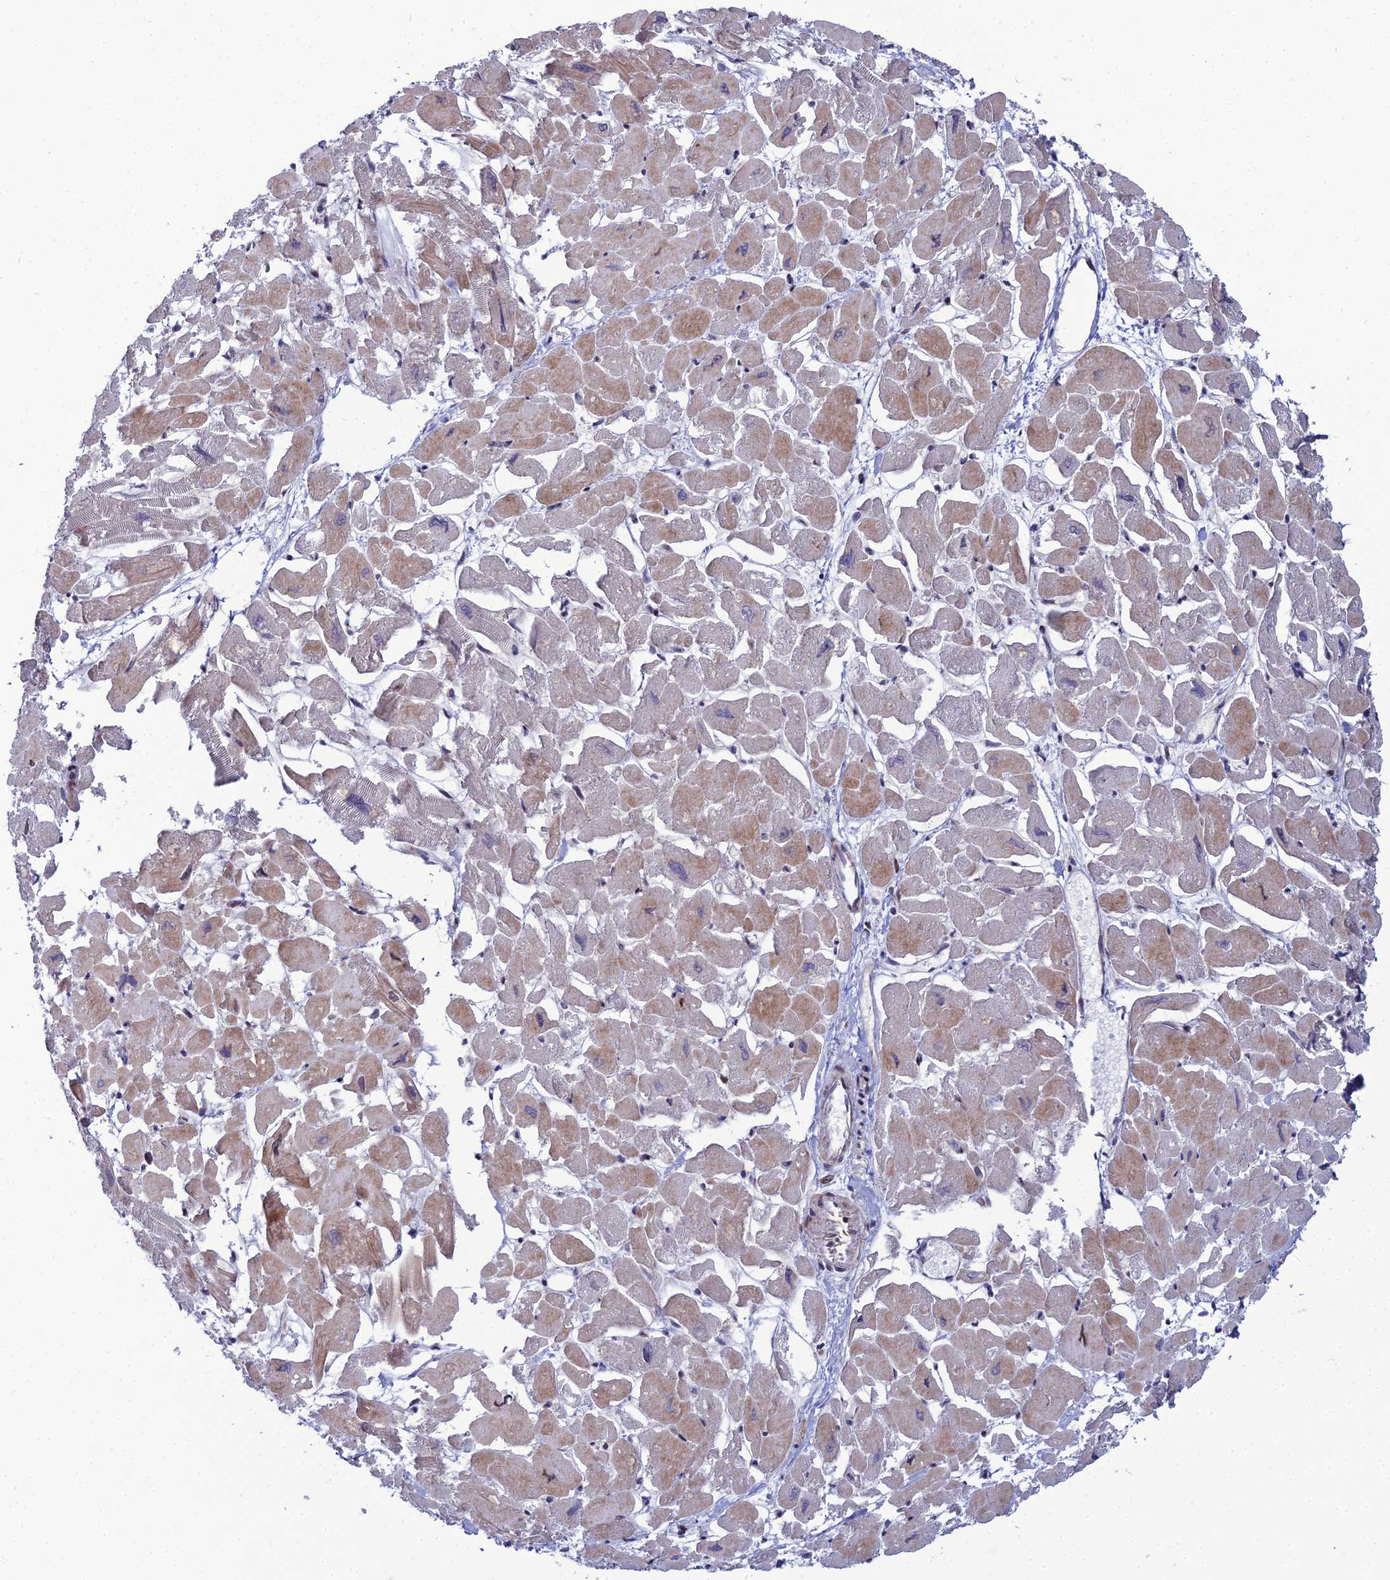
{"staining": {"intensity": "moderate", "quantity": "25%-75%", "location": "cytoplasmic/membranous,nuclear"}, "tissue": "heart muscle", "cell_type": "Cardiomyocytes", "image_type": "normal", "snomed": [{"axis": "morphology", "description": "Normal tissue, NOS"}, {"axis": "topography", "description": "Heart"}], "caption": "Protein analysis of benign heart muscle exhibits moderate cytoplasmic/membranous,nuclear staining in about 25%-75% of cardiomyocytes. (brown staining indicates protein expression, while blue staining denotes nuclei).", "gene": "ZNF668", "patient": {"sex": "male", "age": 54}}